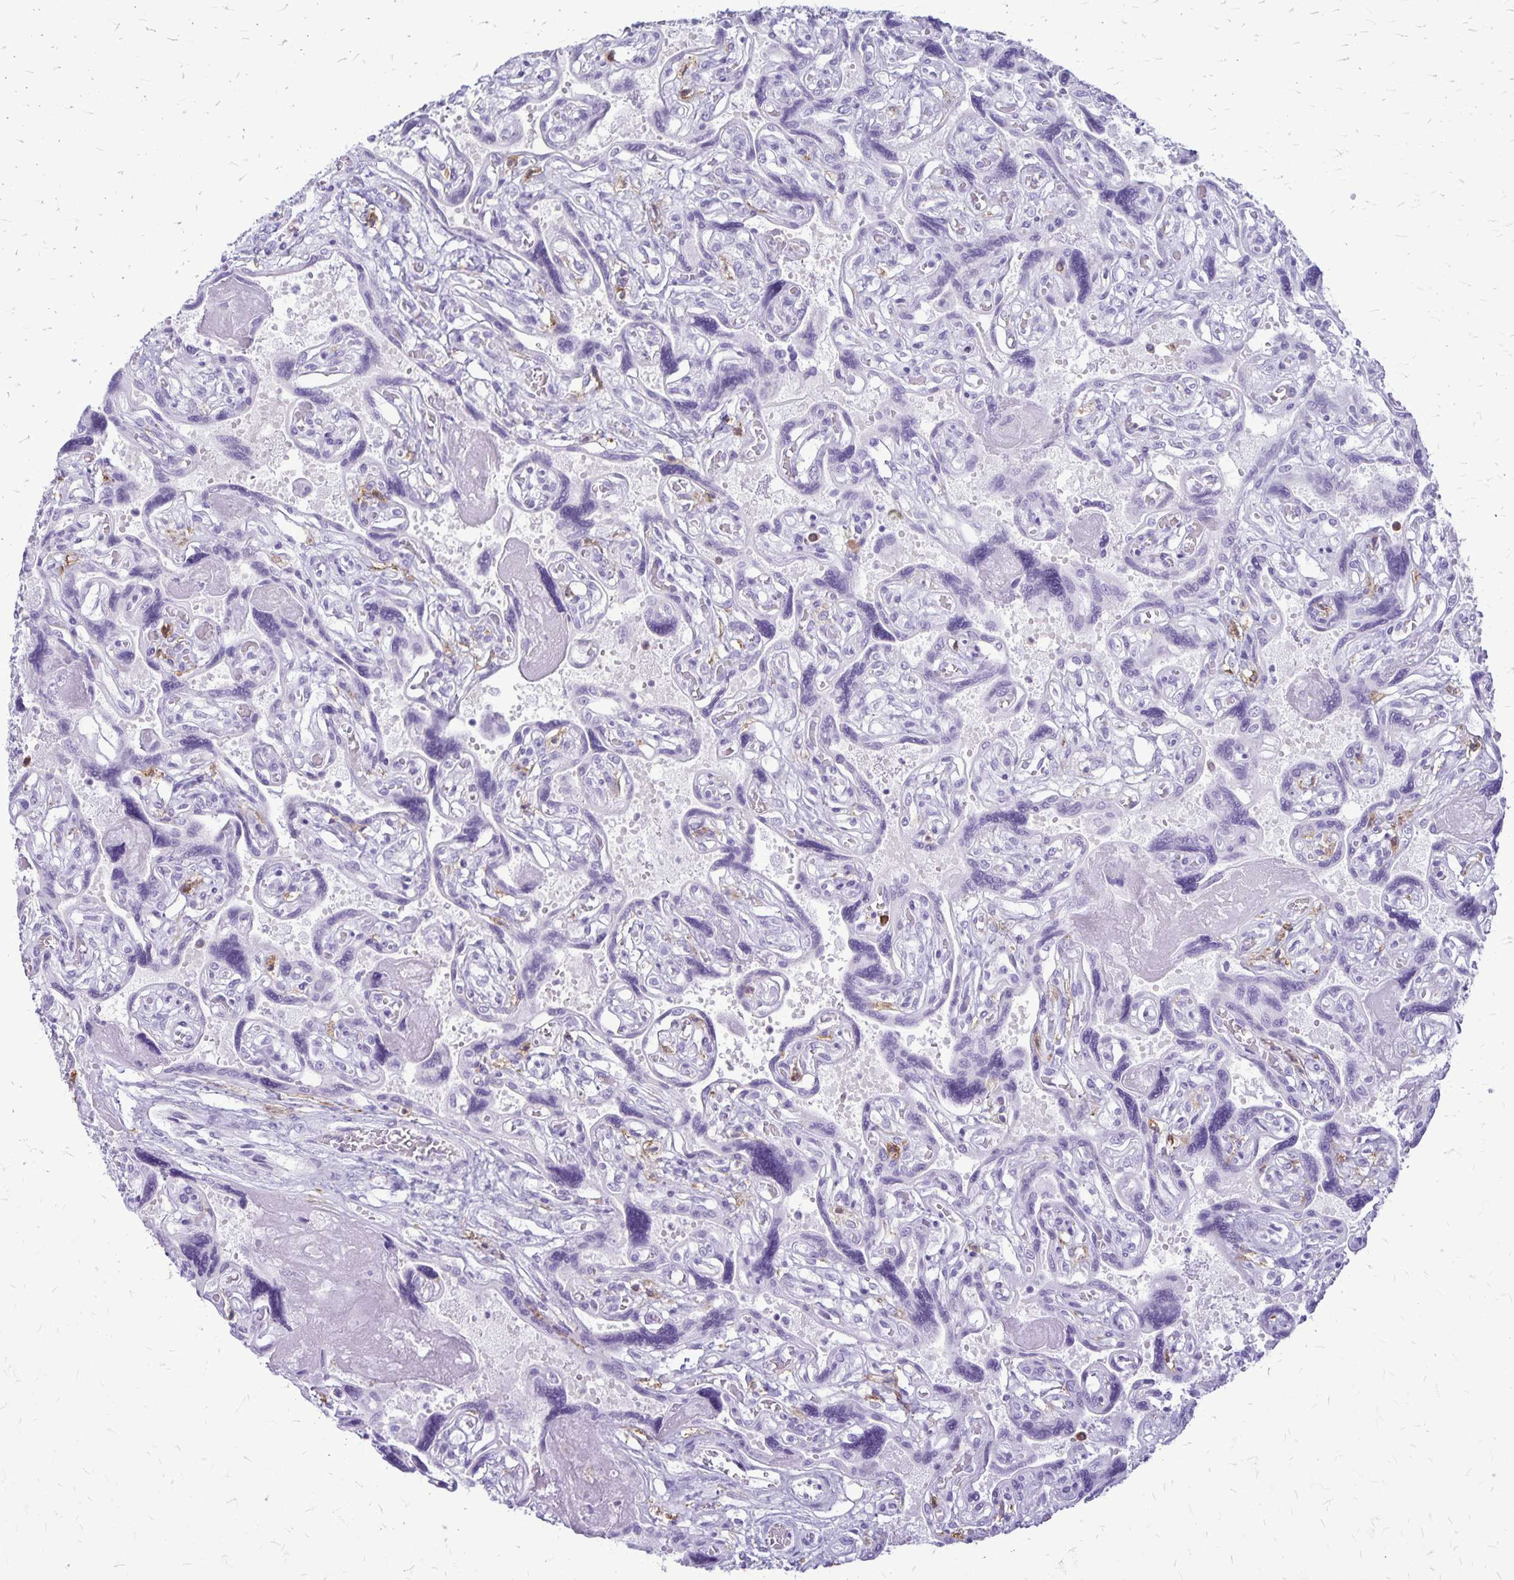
{"staining": {"intensity": "negative", "quantity": "none", "location": "none"}, "tissue": "placenta", "cell_type": "Decidual cells", "image_type": "normal", "snomed": [{"axis": "morphology", "description": "Normal tissue, NOS"}, {"axis": "topography", "description": "Placenta"}], "caption": "This is an immunohistochemistry histopathology image of benign placenta. There is no staining in decidual cells.", "gene": "RTN1", "patient": {"sex": "female", "age": 32}}